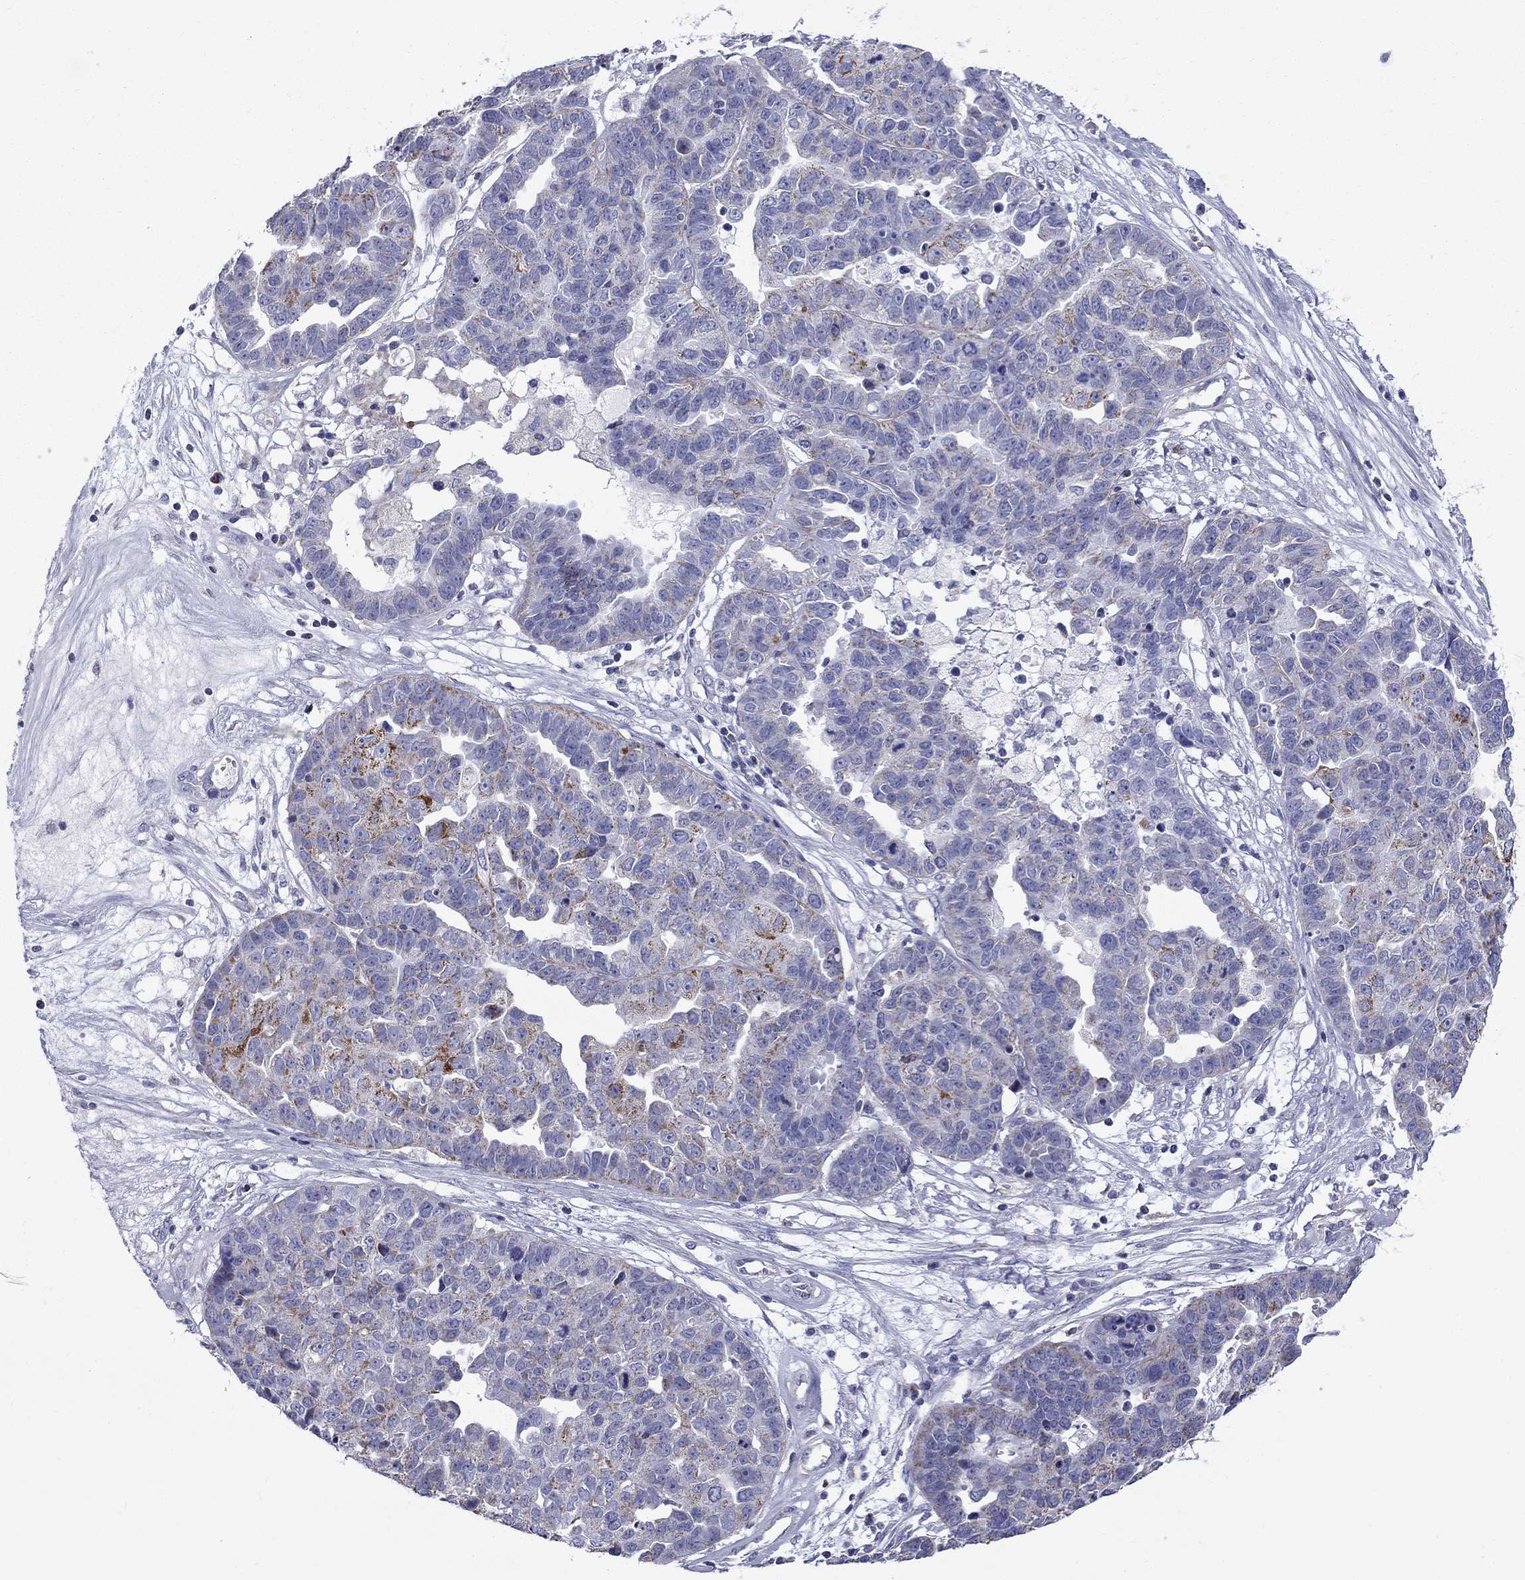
{"staining": {"intensity": "moderate", "quantity": "<25%", "location": "cytoplasmic/membranous"}, "tissue": "ovarian cancer", "cell_type": "Tumor cells", "image_type": "cancer", "snomed": [{"axis": "morphology", "description": "Cystadenocarcinoma, serous, NOS"}, {"axis": "topography", "description": "Ovary"}], "caption": "Serous cystadenocarcinoma (ovarian) stained for a protein (brown) displays moderate cytoplasmic/membranous positive positivity in about <25% of tumor cells.", "gene": "ACADSB", "patient": {"sex": "female", "age": 87}}